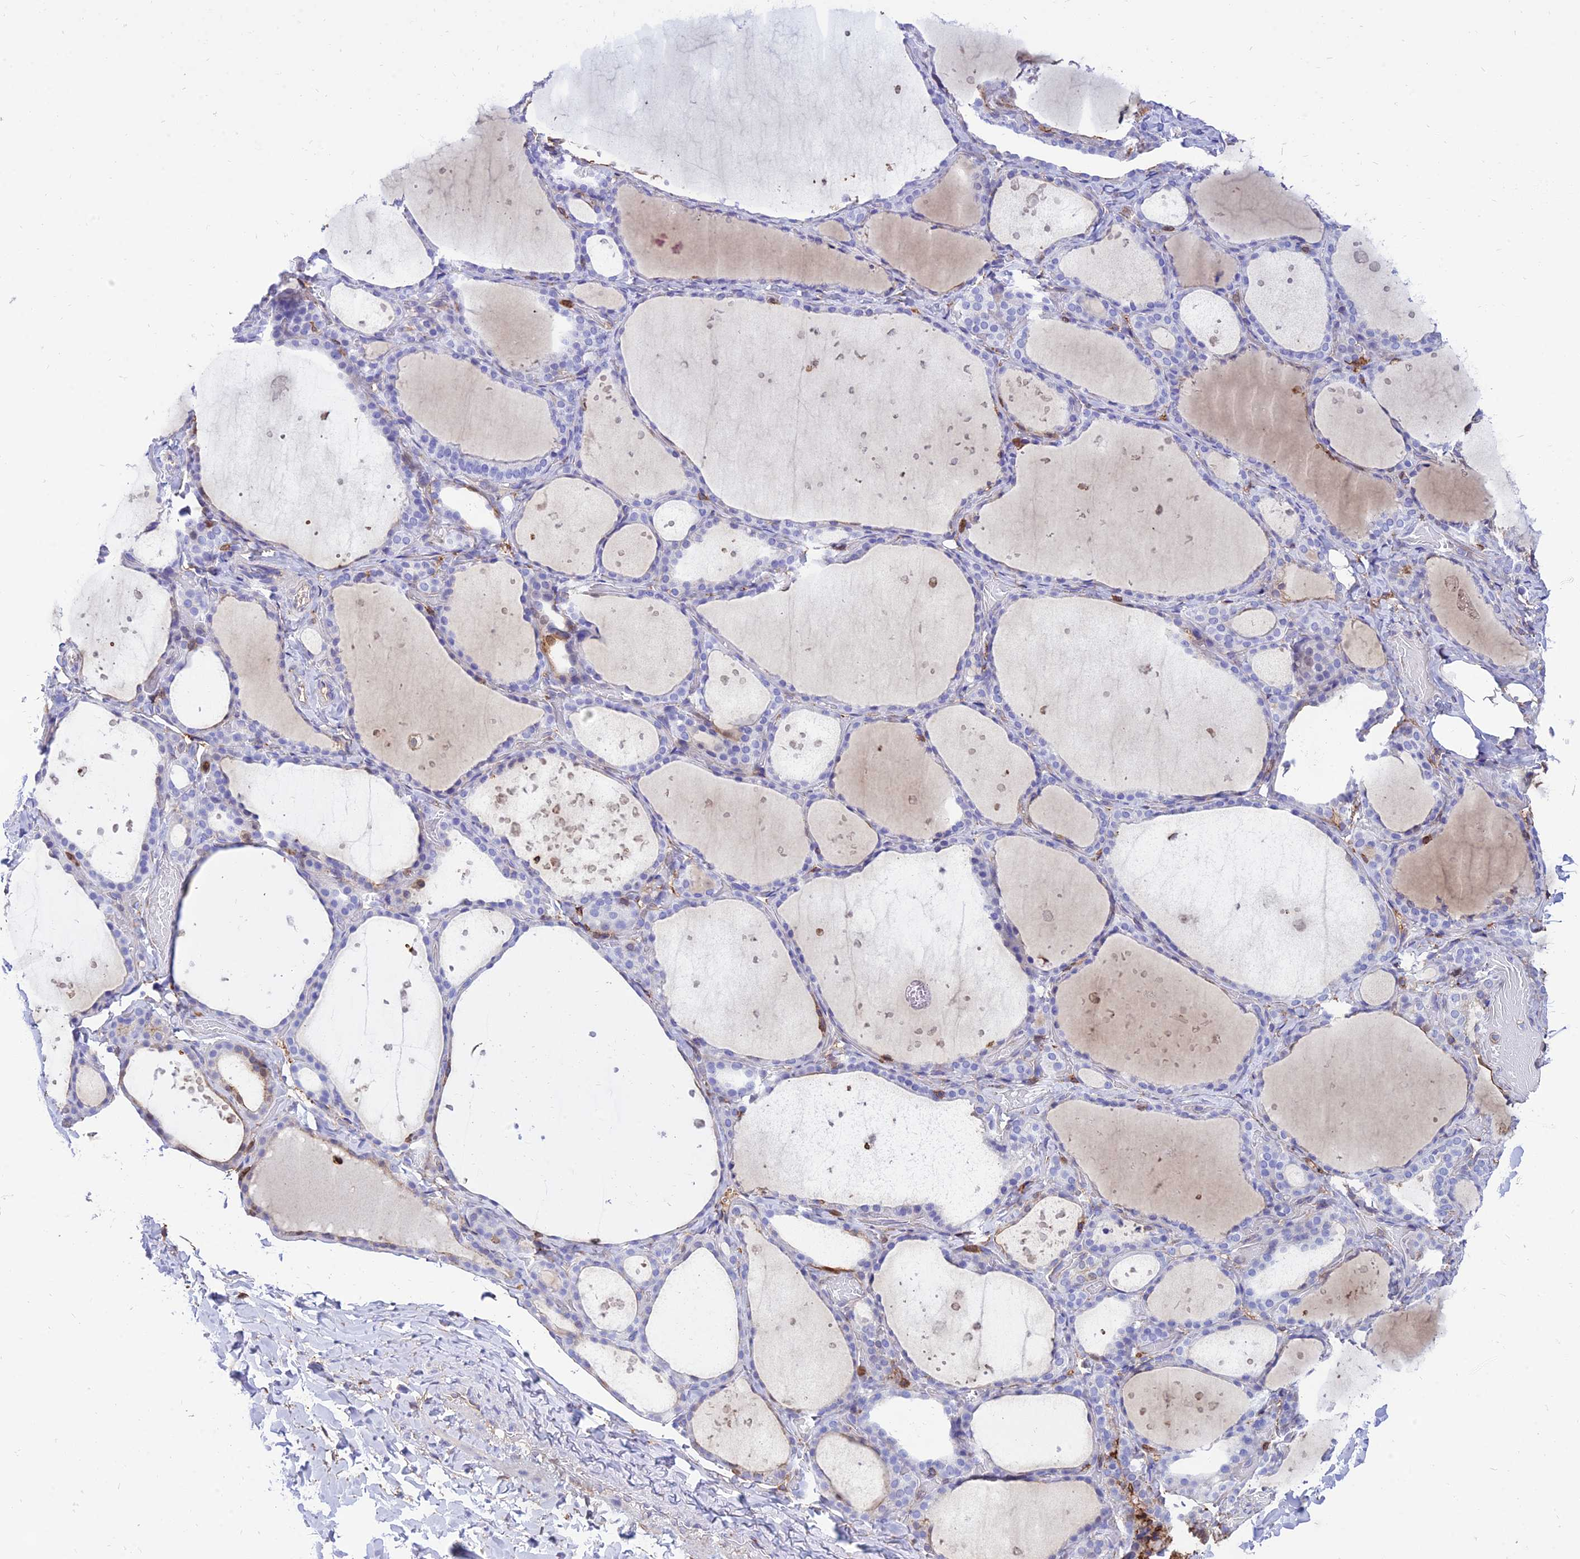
{"staining": {"intensity": "negative", "quantity": "none", "location": "none"}, "tissue": "thyroid gland", "cell_type": "Glandular cells", "image_type": "normal", "snomed": [{"axis": "morphology", "description": "Normal tissue, NOS"}, {"axis": "topography", "description": "Thyroid gland"}], "caption": "Immunohistochemical staining of unremarkable human thyroid gland shows no significant staining in glandular cells. (Immunohistochemistry (ihc), brightfield microscopy, high magnification).", "gene": "SREK1IP1", "patient": {"sex": "female", "age": 44}}